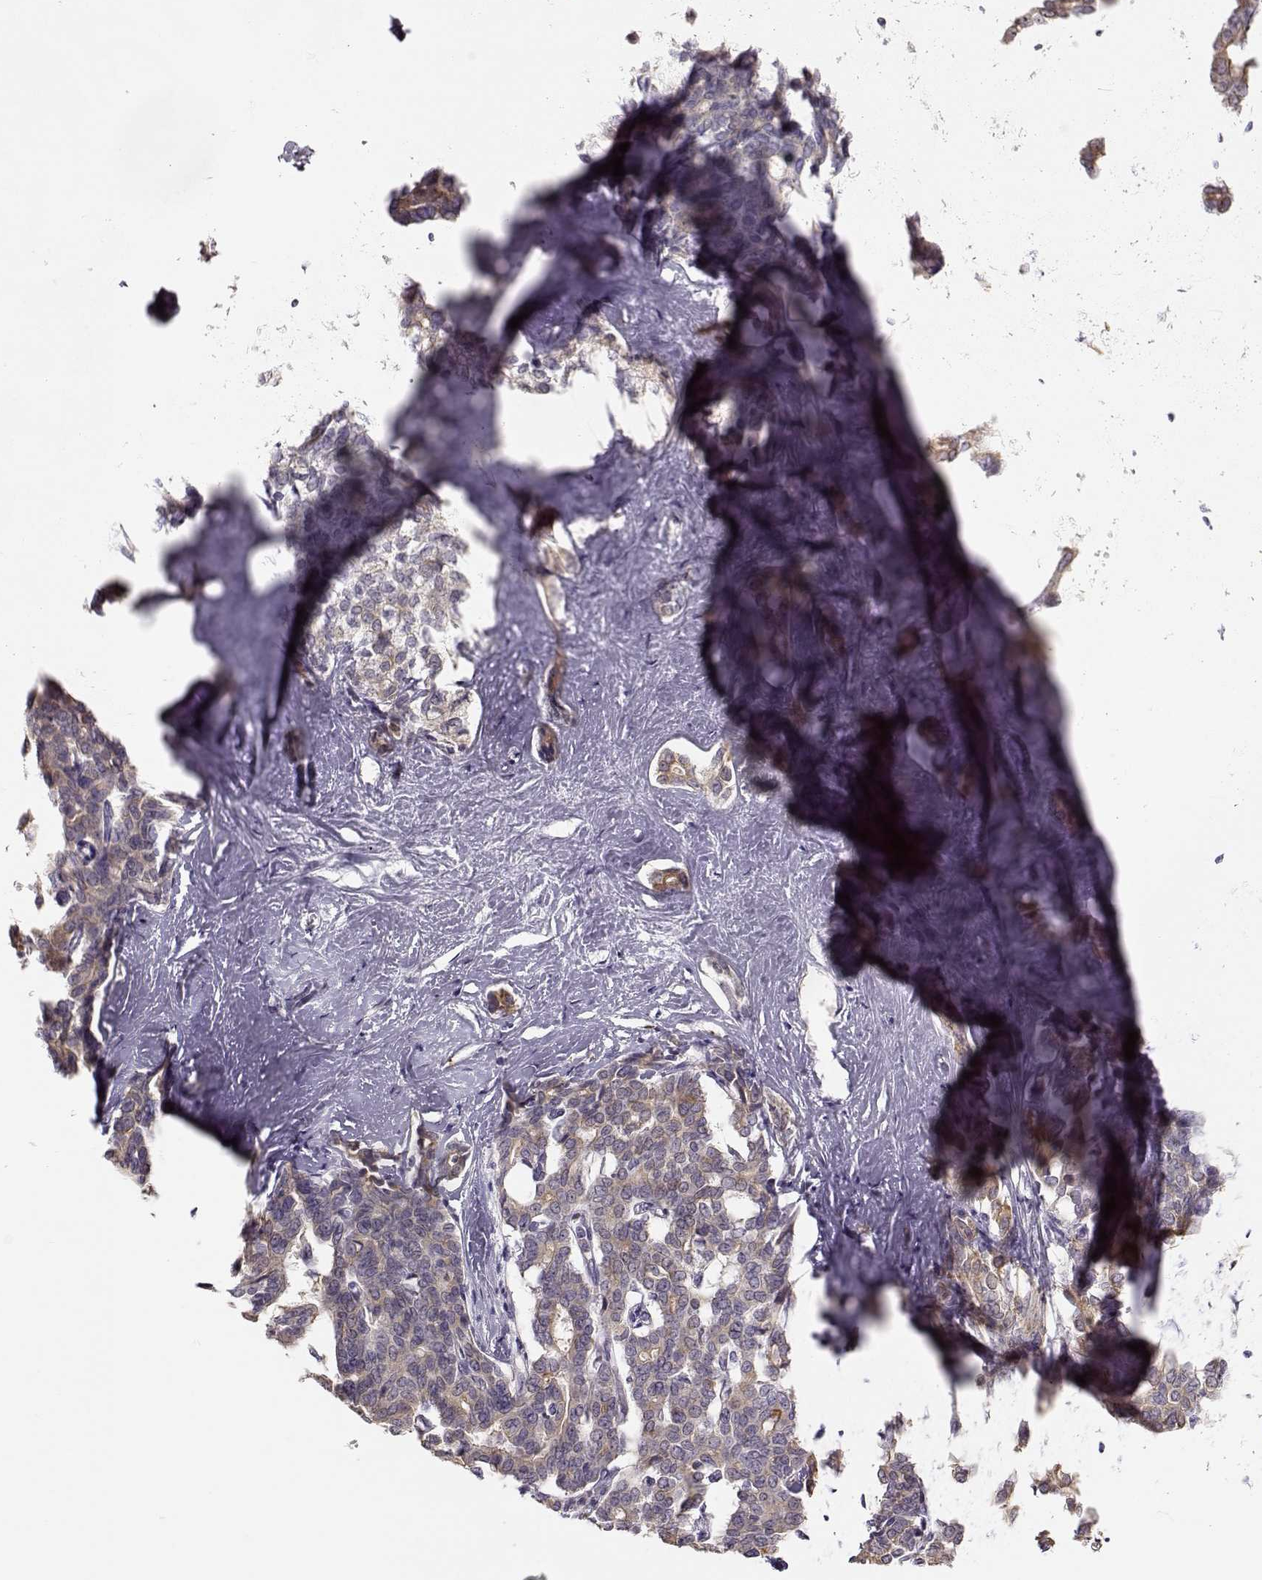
{"staining": {"intensity": "weak", "quantity": "25%-75%", "location": "cytoplasmic/membranous"}, "tissue": "liver cancer", "cell_type": "Tumor cells", "image_type": "cancer", "snomed": [{"axis": "morphology", "description": "Cholangiocarcinoma"}, {"axis": "topography", "description": "Liver"}], "caption": "Brown immunohistochemical staining in human liver cancer exhibits weak cytoplasmic/membranous staining in about 25%-75% of tumor cells.", "gene": "TMEM145", "patient": {"sex": "female", "age": 47}}